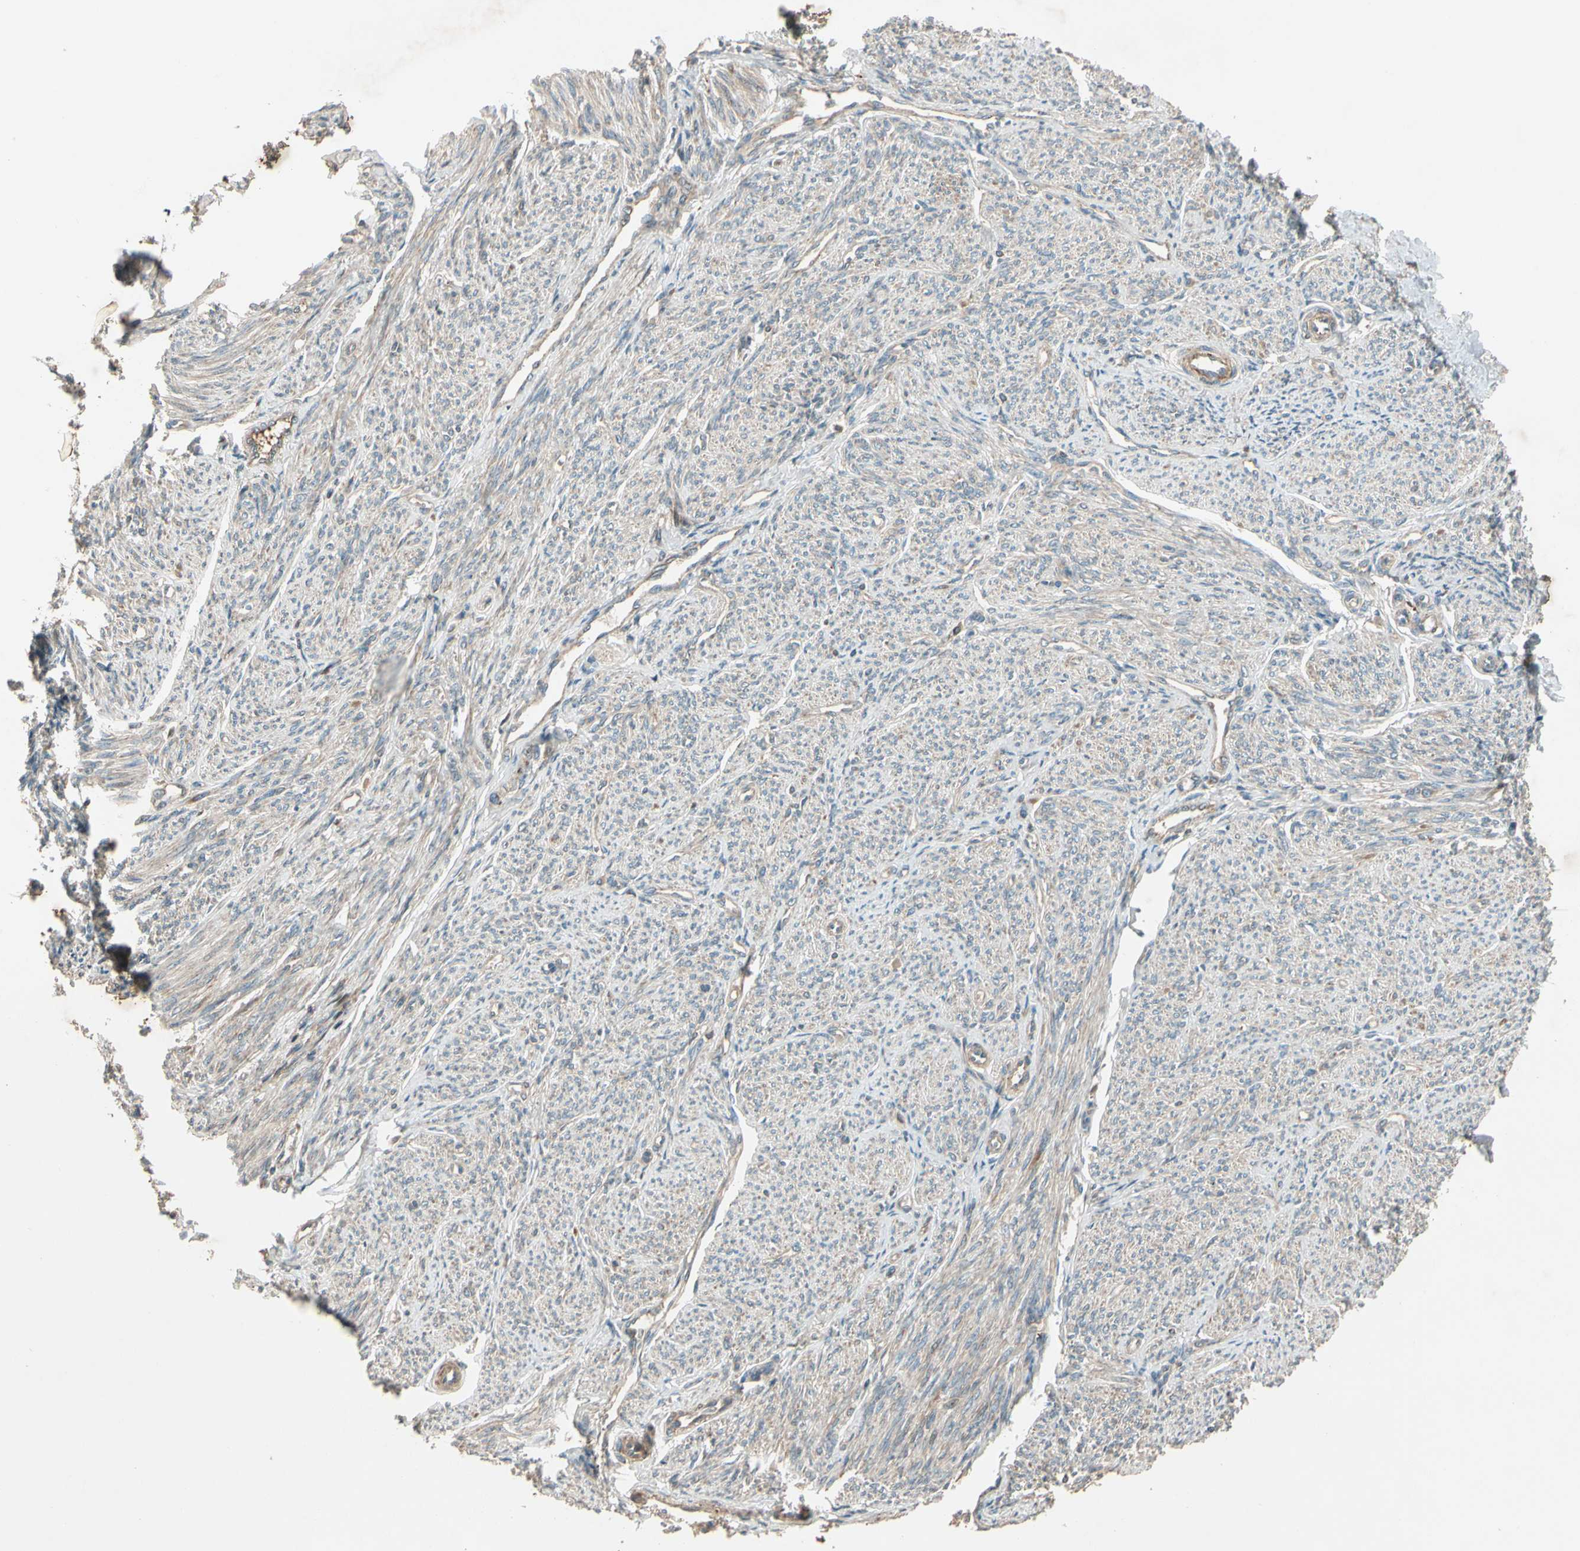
{"staining": {"intensity": "moderate", "quantity": ">75%", "location": "cytoplasmic/membranous"}, "tissue": "smooth muscle", "cell_type": "Smooth muscle cells", "image_type": "normal", "snomed": [{"axis": "morphology", "description": "Normal tissue, NOS"}, {"axis": "topography", "description": "Smooth muscle"}], "caption": "Immunohistochemical staining of benign human smooth muscle demonstrates >75% levels of moderate cytoplasmic/membranous protein positivity in approximately >75% of smooth muscle cells. The staining is performed using DAB brown chromogen to label protein expression. The nuclei are counter-stained blue using hematoxylin.", "gene": "ACVR1C", "patient": {"sex": "female", "age": 65}}